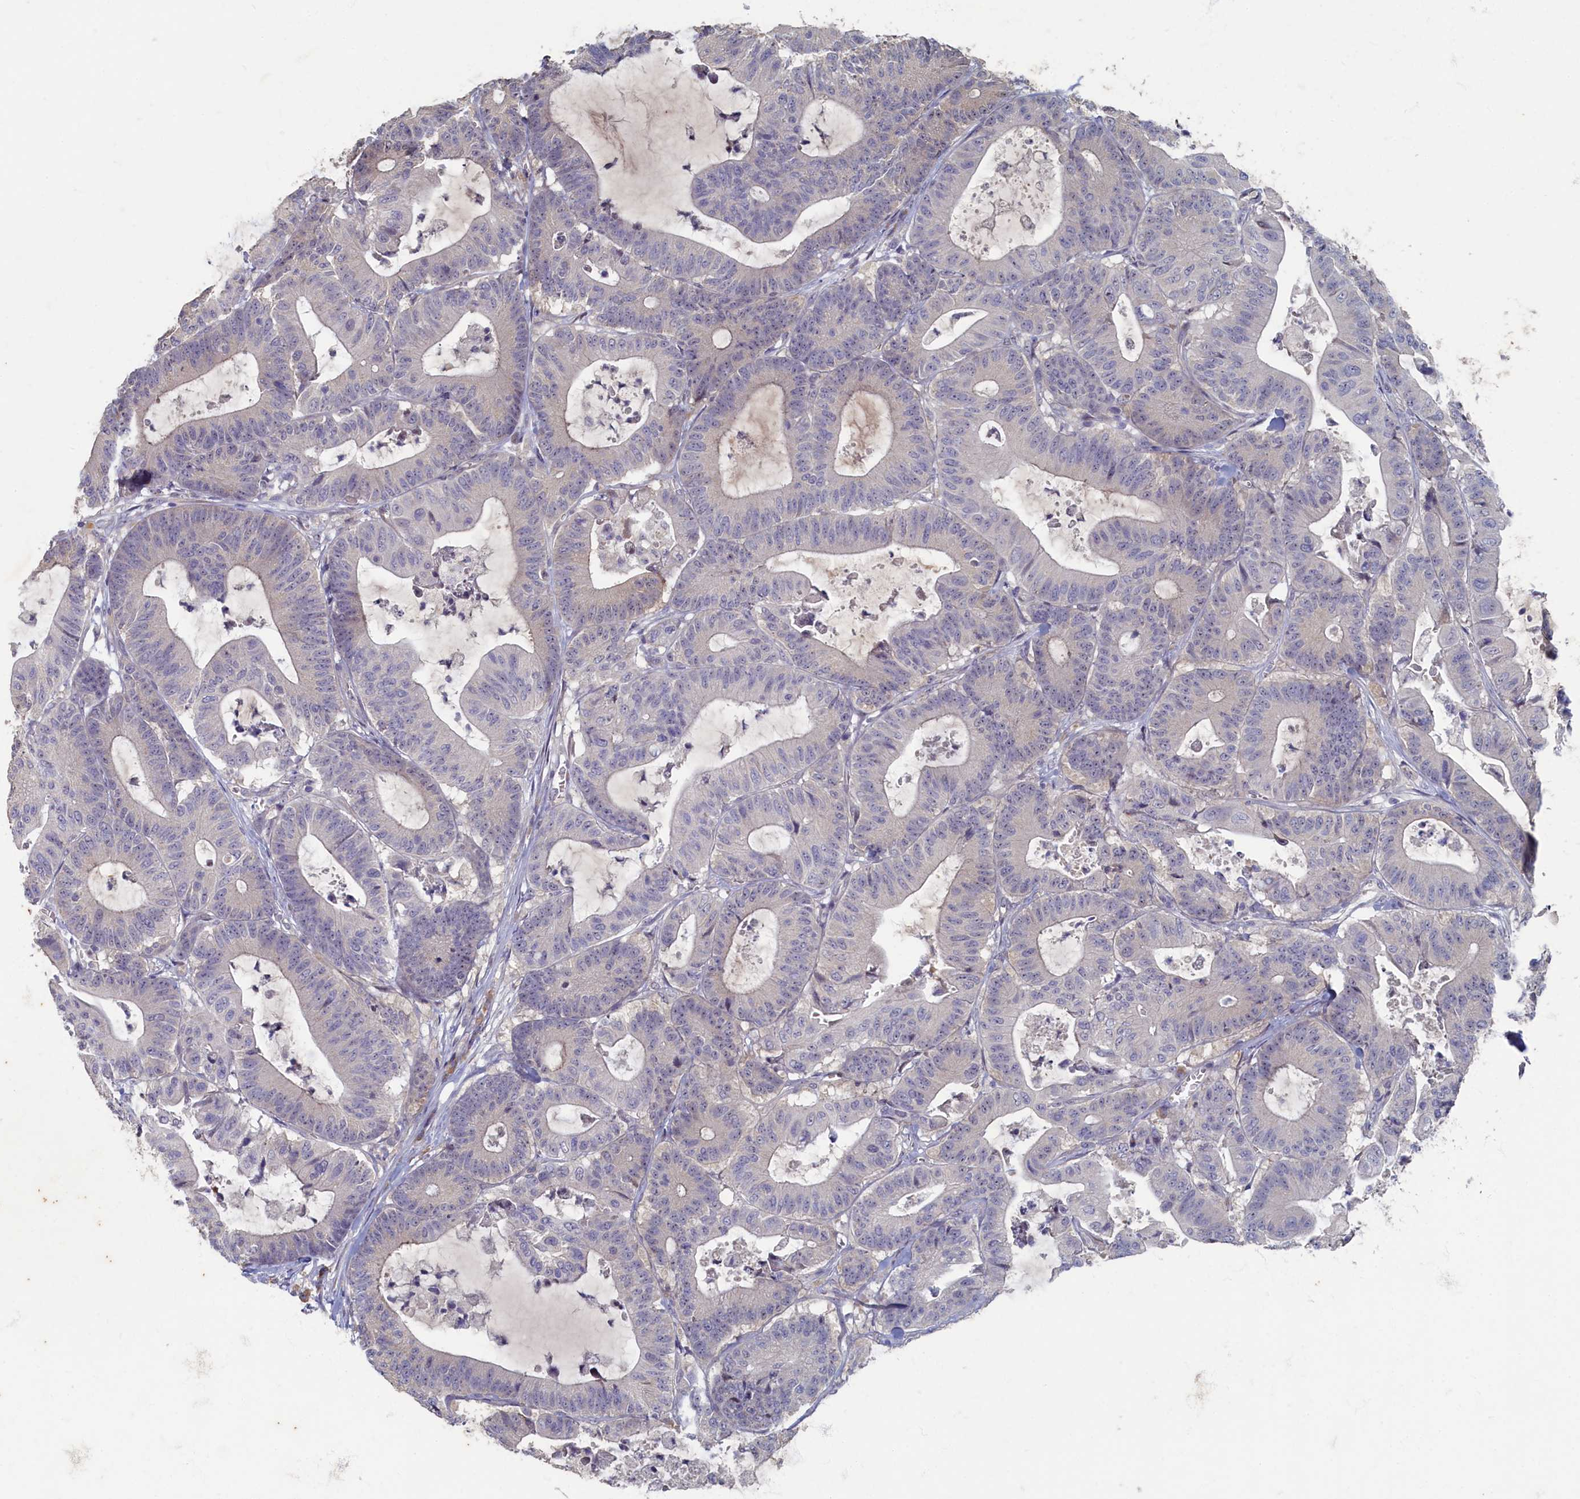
{"staining": {"intensity": "negative", "quantity": "none", "location": "none"}, "tissue": "colorectal cancer", "cell_type": "Tumor cells", "image_type": "cancer", "snomed": [{"axis": "morphology", "description": "Adenocarcinoma, NOS"}, {"axis": "topography", "description": "Colon"}], "caption": "Immunohistochemical staining of colorectal adenocarcinoma reveals no significant staining in tumor cells.", "gene": "HUNK", "patient": {"sex": "female", "age": 84}}